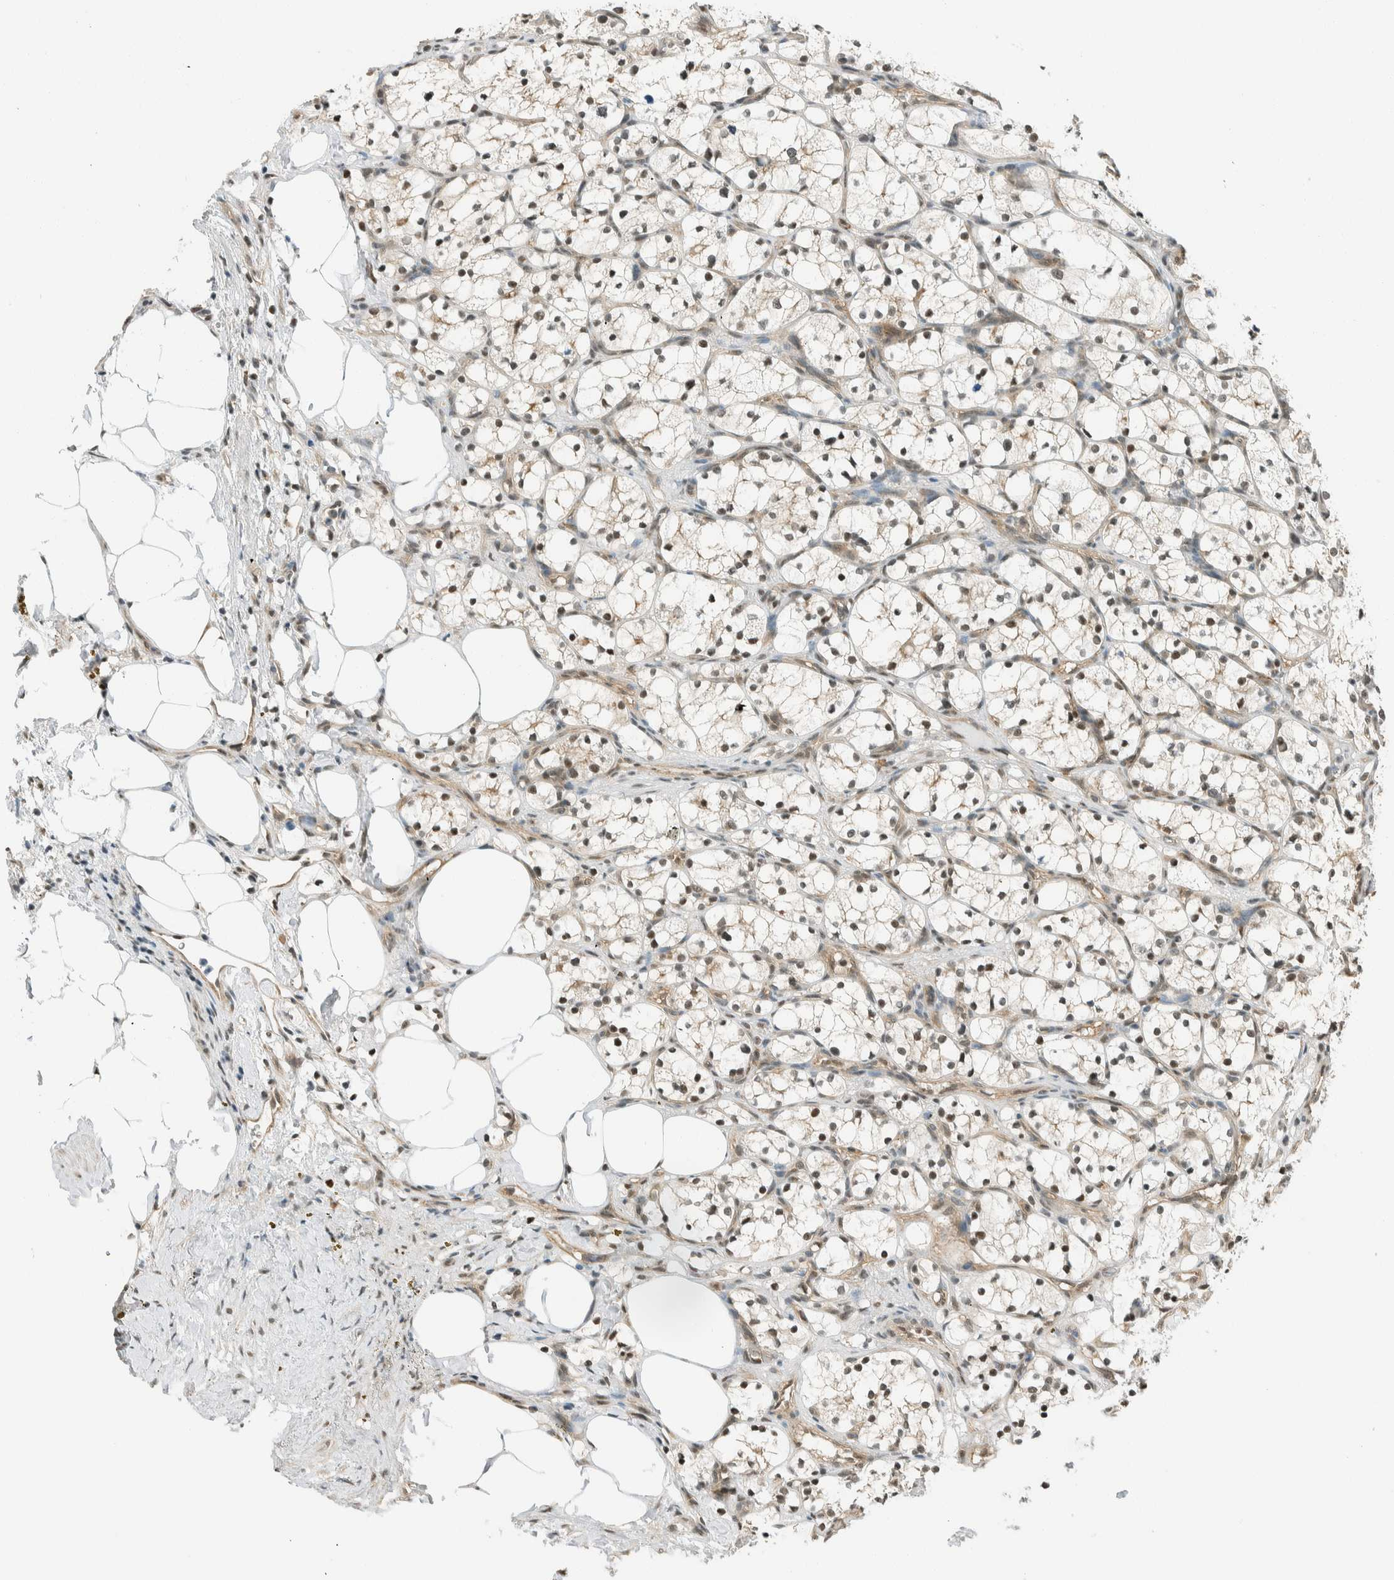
{"staining": {"intensity": "weak", "quantity": "25%-75%", "location": "nuclear"}, "tissue": "renal cancer", "cell_type": "Tumor cells", "image_type": "cancer", "snomed": [{"axis": "morphology", "description": "Adenocarcinoma, NOS"}, {"axis": "topography", "description": "Kidney"}], "caption": "Weak nuclear positivity for a protein is seen in approximately 25%-75% of tumor cells of renal cancer (adenocarcinoma) using immunohistochemistry (IHC).", "gene": "NIBAN2", "patient": {"sex": "female", "age": 69}}